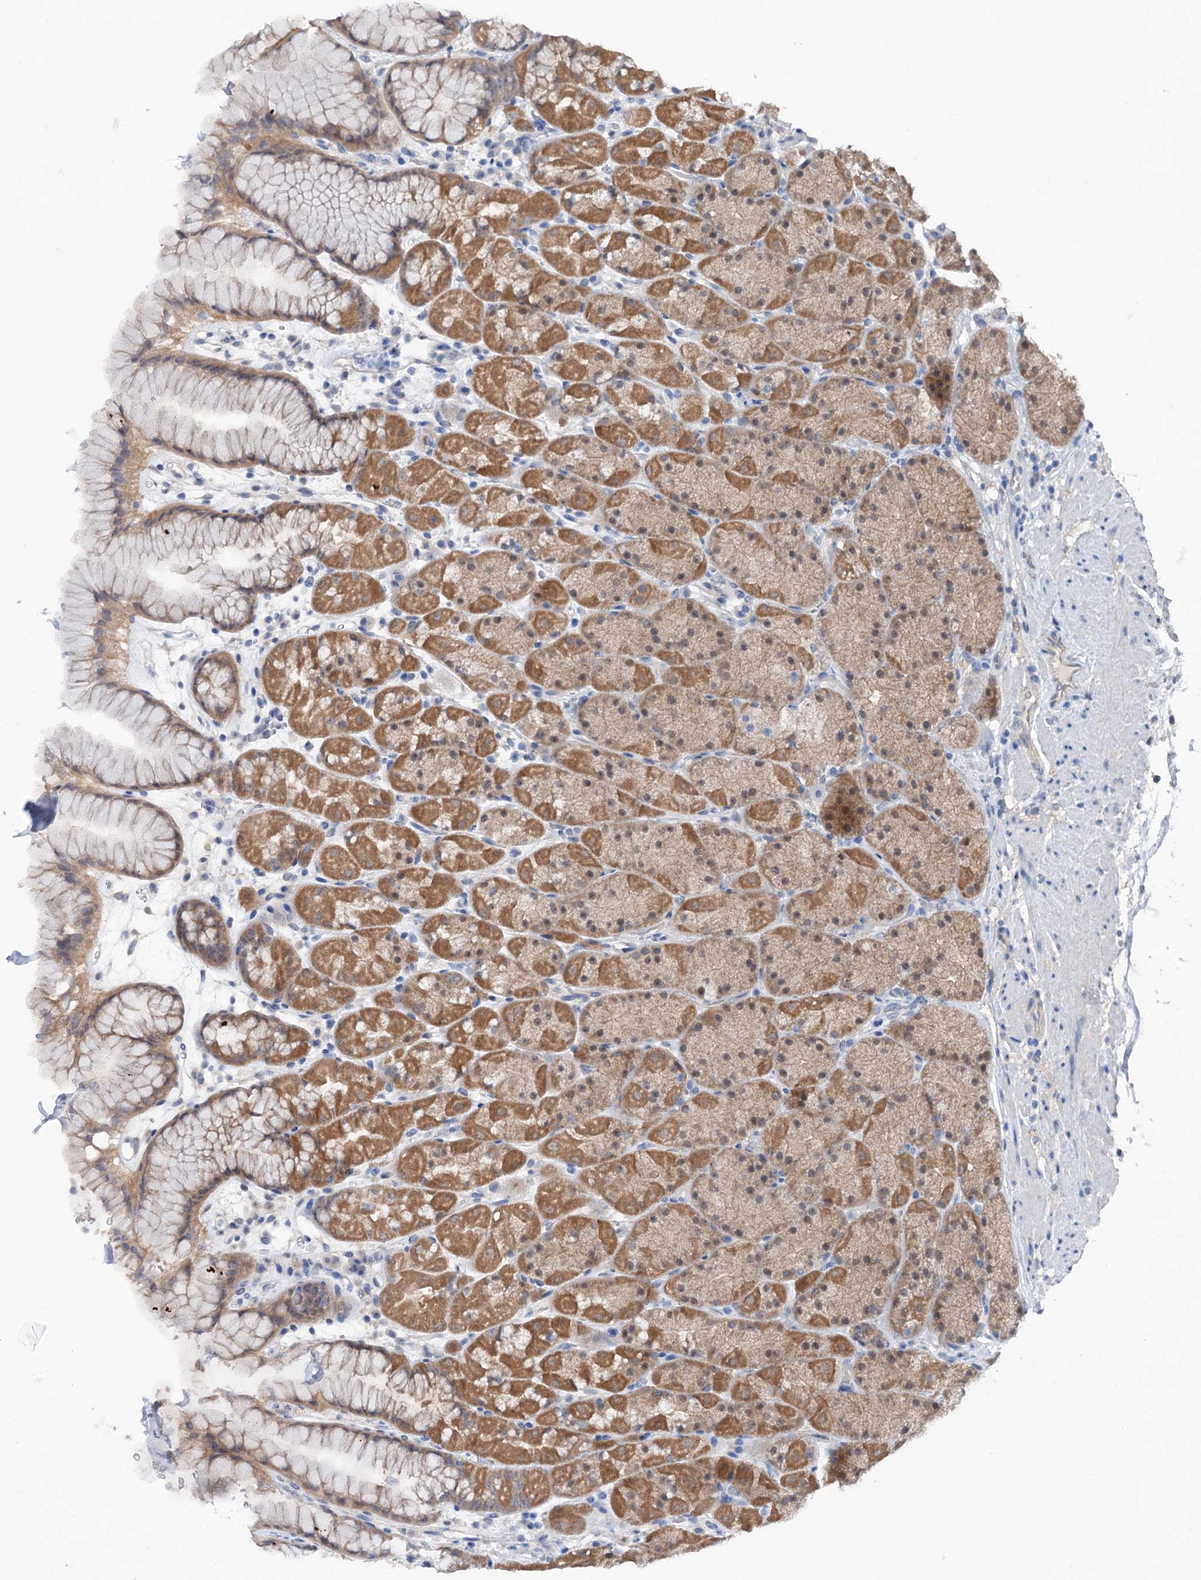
{"staining": {"intensity": "moderate", "quantity": ">75%", "location": "cytoplasmic/membranous"}, "tissue": "stomach", "cell_type": "Glandular cells", "image_type": "normal", "snomed": [{"axis": "morphology", "description": "Normal tissue, NOS"}, {"axis": "topography", "description": "Stomach, upper"}, {"axis": "topography", "description": "Stomach, lower"}], "caption": "Stomach stained for a protein exhibits moderate cytoplasmic/membranous positivity in glandular cells.", "gene": "SHROOM1", "patient": {"sex": "male", "age": 67}}